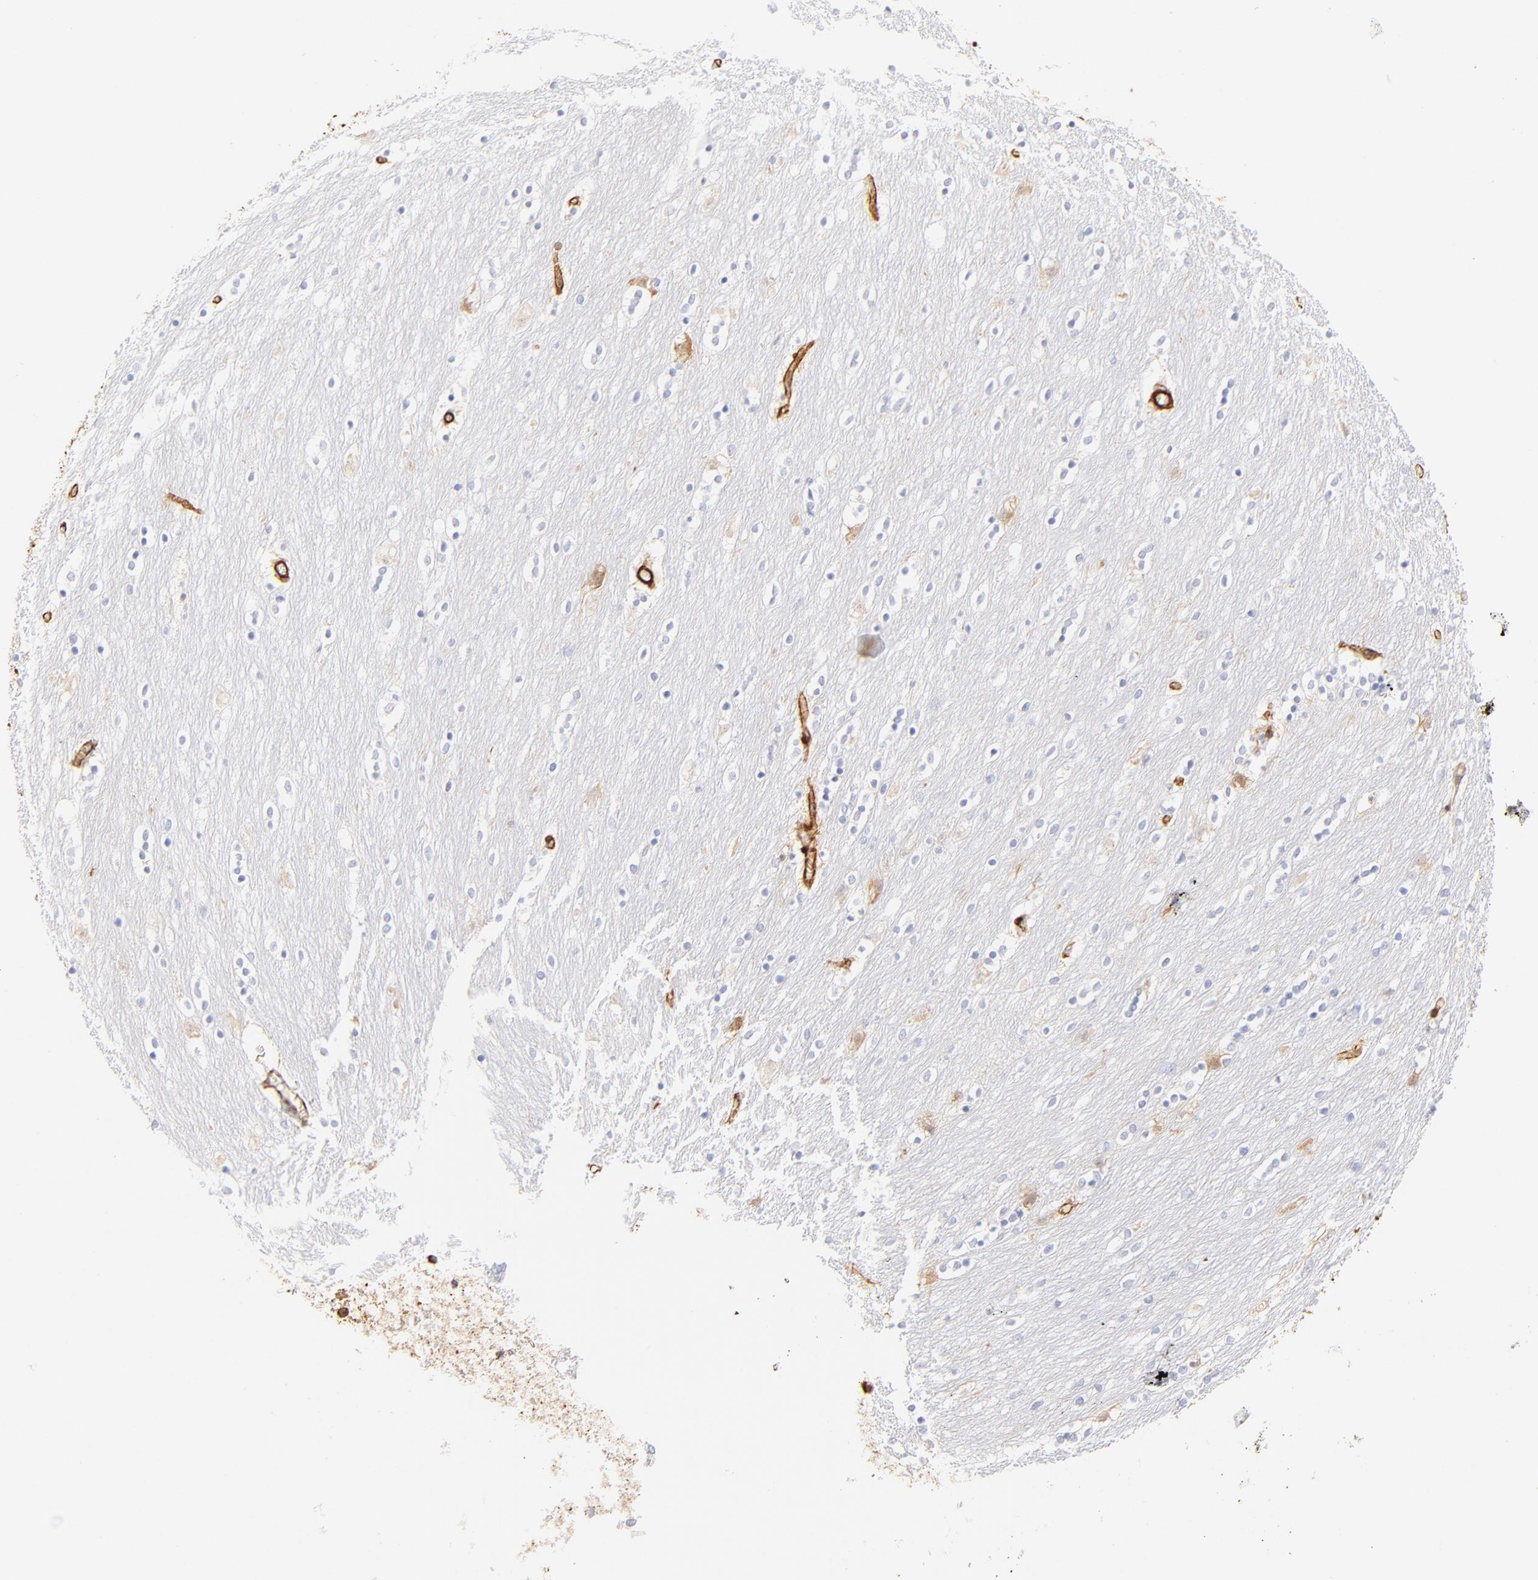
{"staining": {"intensity": "negative", "quantity": "none", "location": "none"}, "tissue": "caudate", "cell_type": "Glial cells", "image_type": "normal", "snomed": [{"axis": "morphology", "description": "Normal tissue, NOS"}, {"axis": "topography", "description": "Lateral ventricle wall"}], "caption": "This image is of unremarkable caudate stained with immunohistochemistry (IHC) to label a protein in brown with the nuclei are counter-stained blue. There is no staining in glial cells.", "gene": "FLNA", "patient": {"sex": "female", "age": 54}}